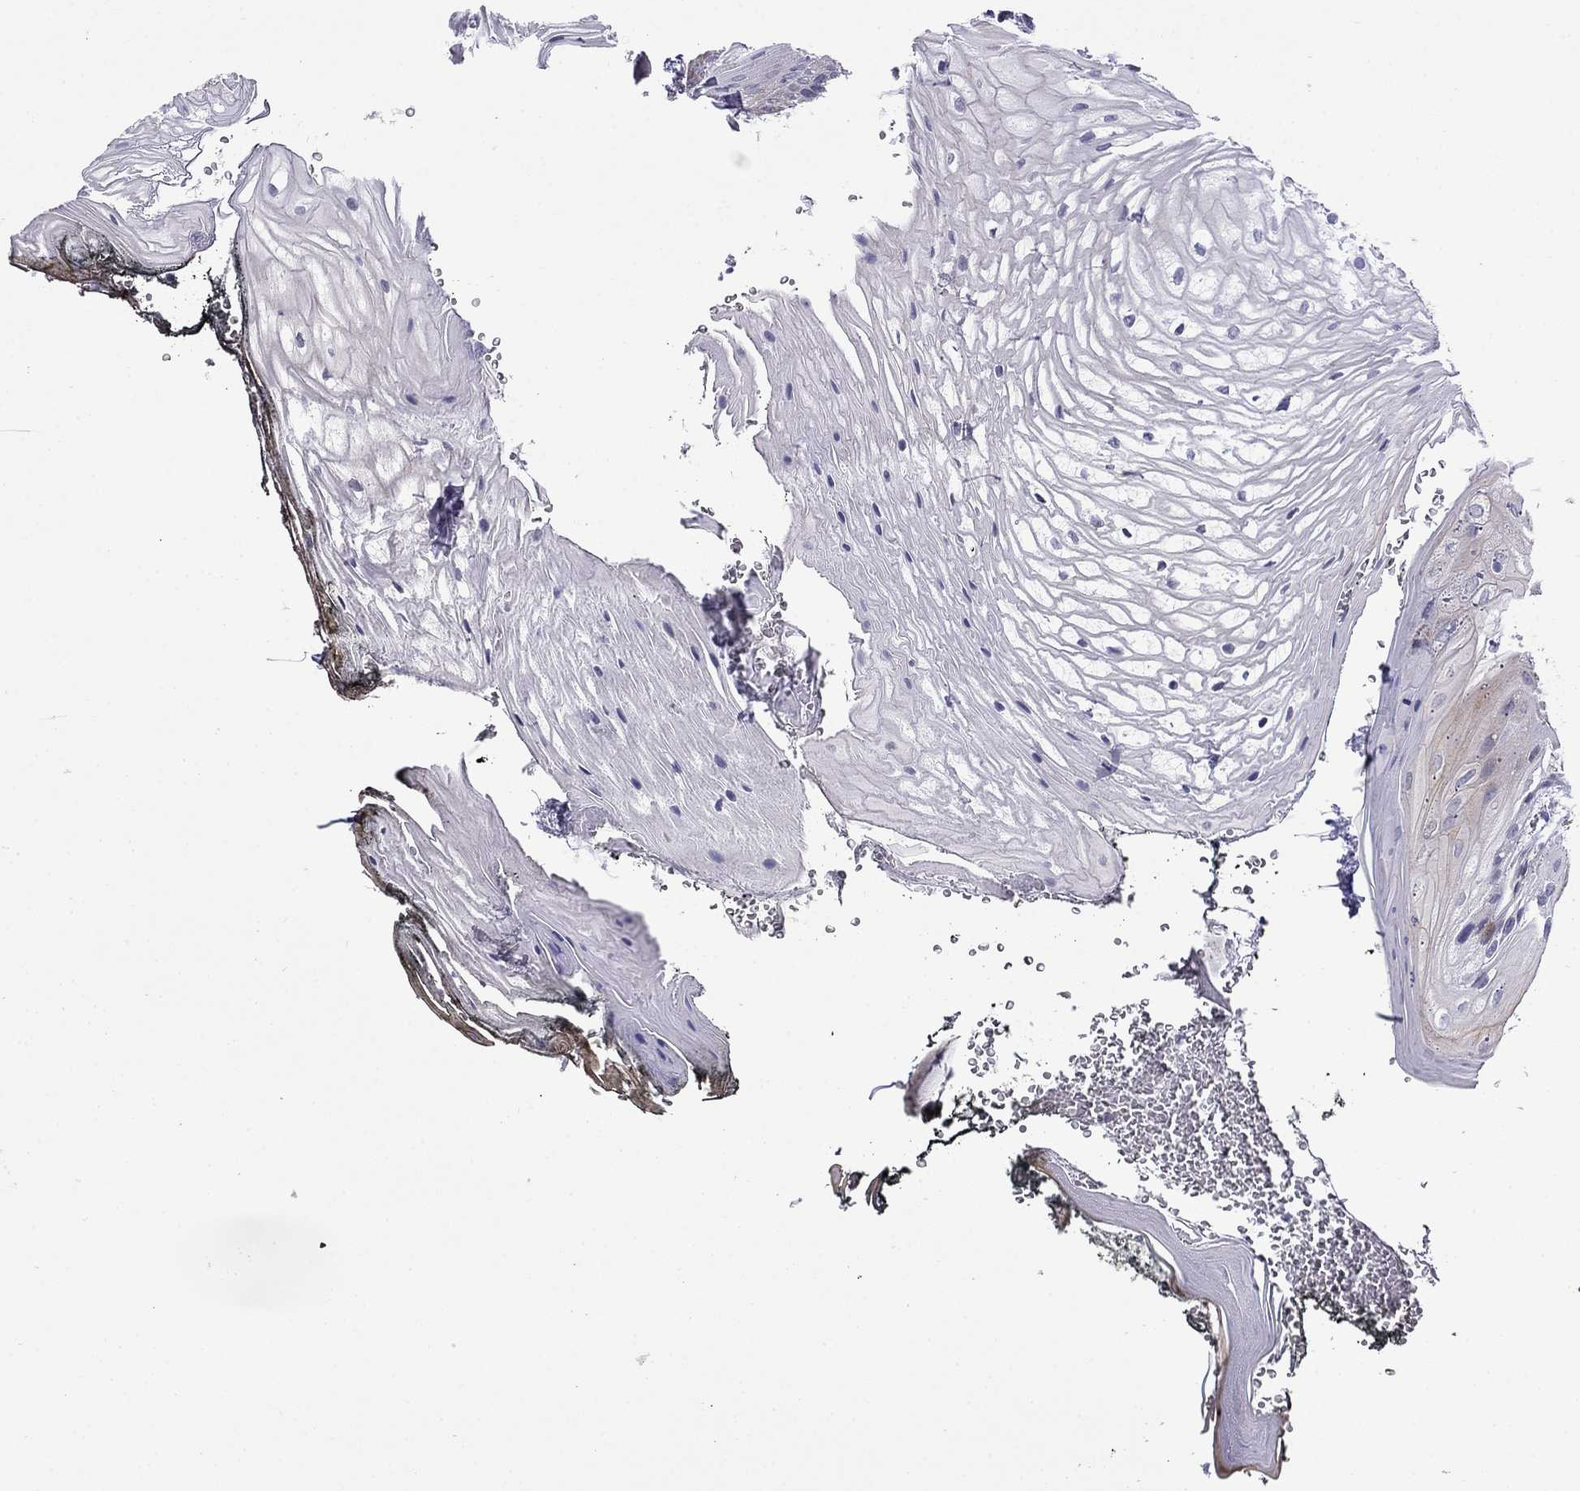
{"staining": {"intensity": "negative", "quantity": "none", "location": "none"}, "tissue": "oral mucosa", "cell_type": "Squamous epithelial cells", "image_type": "normal", "snomed": [{"axis": "morphology", "description": "Normal tissue, NOS"}, {"axis": "morphology", "description": "Squamous cell carcinoma, NOS"}, {"axis": "topography", "description": "Oral tissue"}, {"axis": "topography", "description": "Head-Neck"}], "caption": "Squamous epithelial cells show no significant protein expression in unremarkable oral mucosa. (DAB (3,3'-diaminobenzidine) immunohistochemistry (IHC) visualized using brightfield microscopy, high magnification).", "gene": "PRR18", "patient": {"sex": "male", "age": 65}}